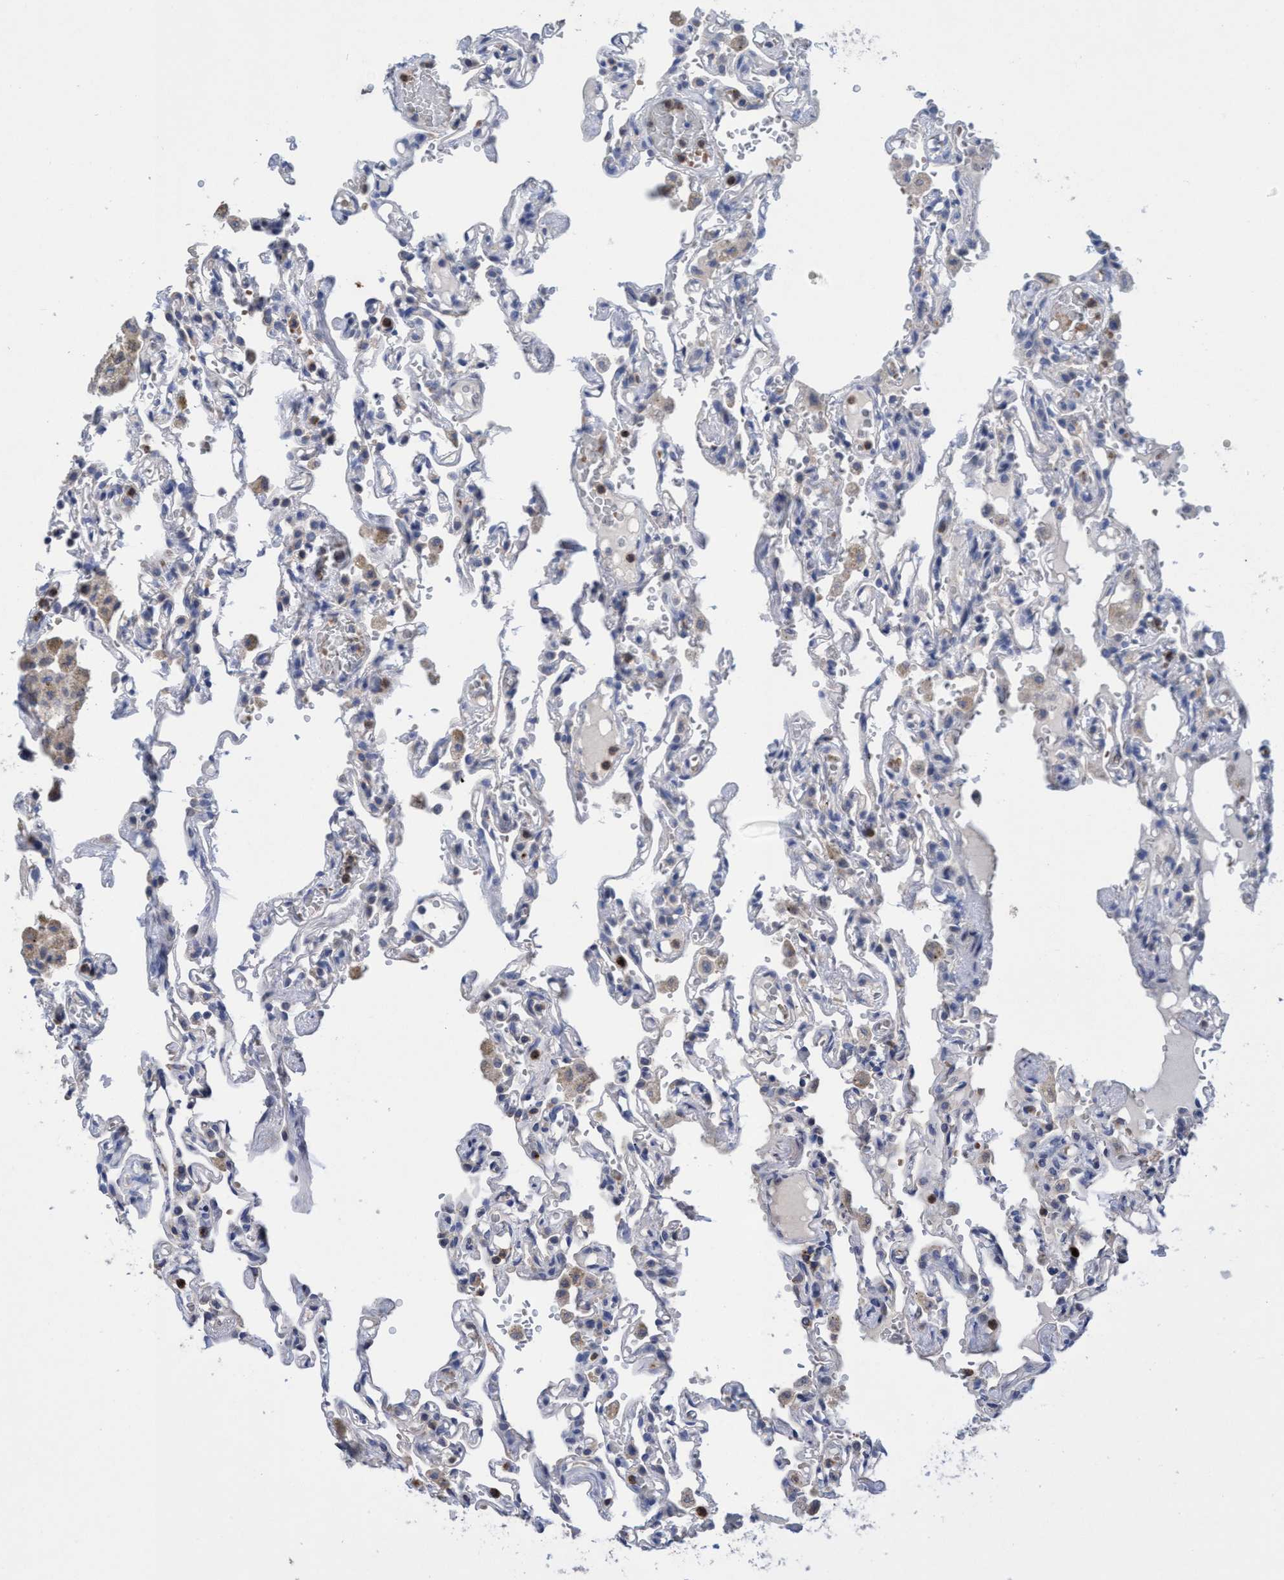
{"staining": {"intensity": "weak", "quantity": "25%-75%", "location": "cytoplasmic/membranous"}, "tissue": "lung", "cell_type": "Alveolar cells", "image_type": "normal", "snomed": [{"axis": "morphology", "description": "Normal tissue, NOS"}, {"axis": "topography", "description": "Lung"}], "caption": "About 25%-75% of alveolar cells in benign human lung exhibit weak cytoplasmic/membranous protein staining as visualized by brown immunohistochemical staining.", "gene": "SEMA4D", "patient": {"sex": "male", "age": 21}}